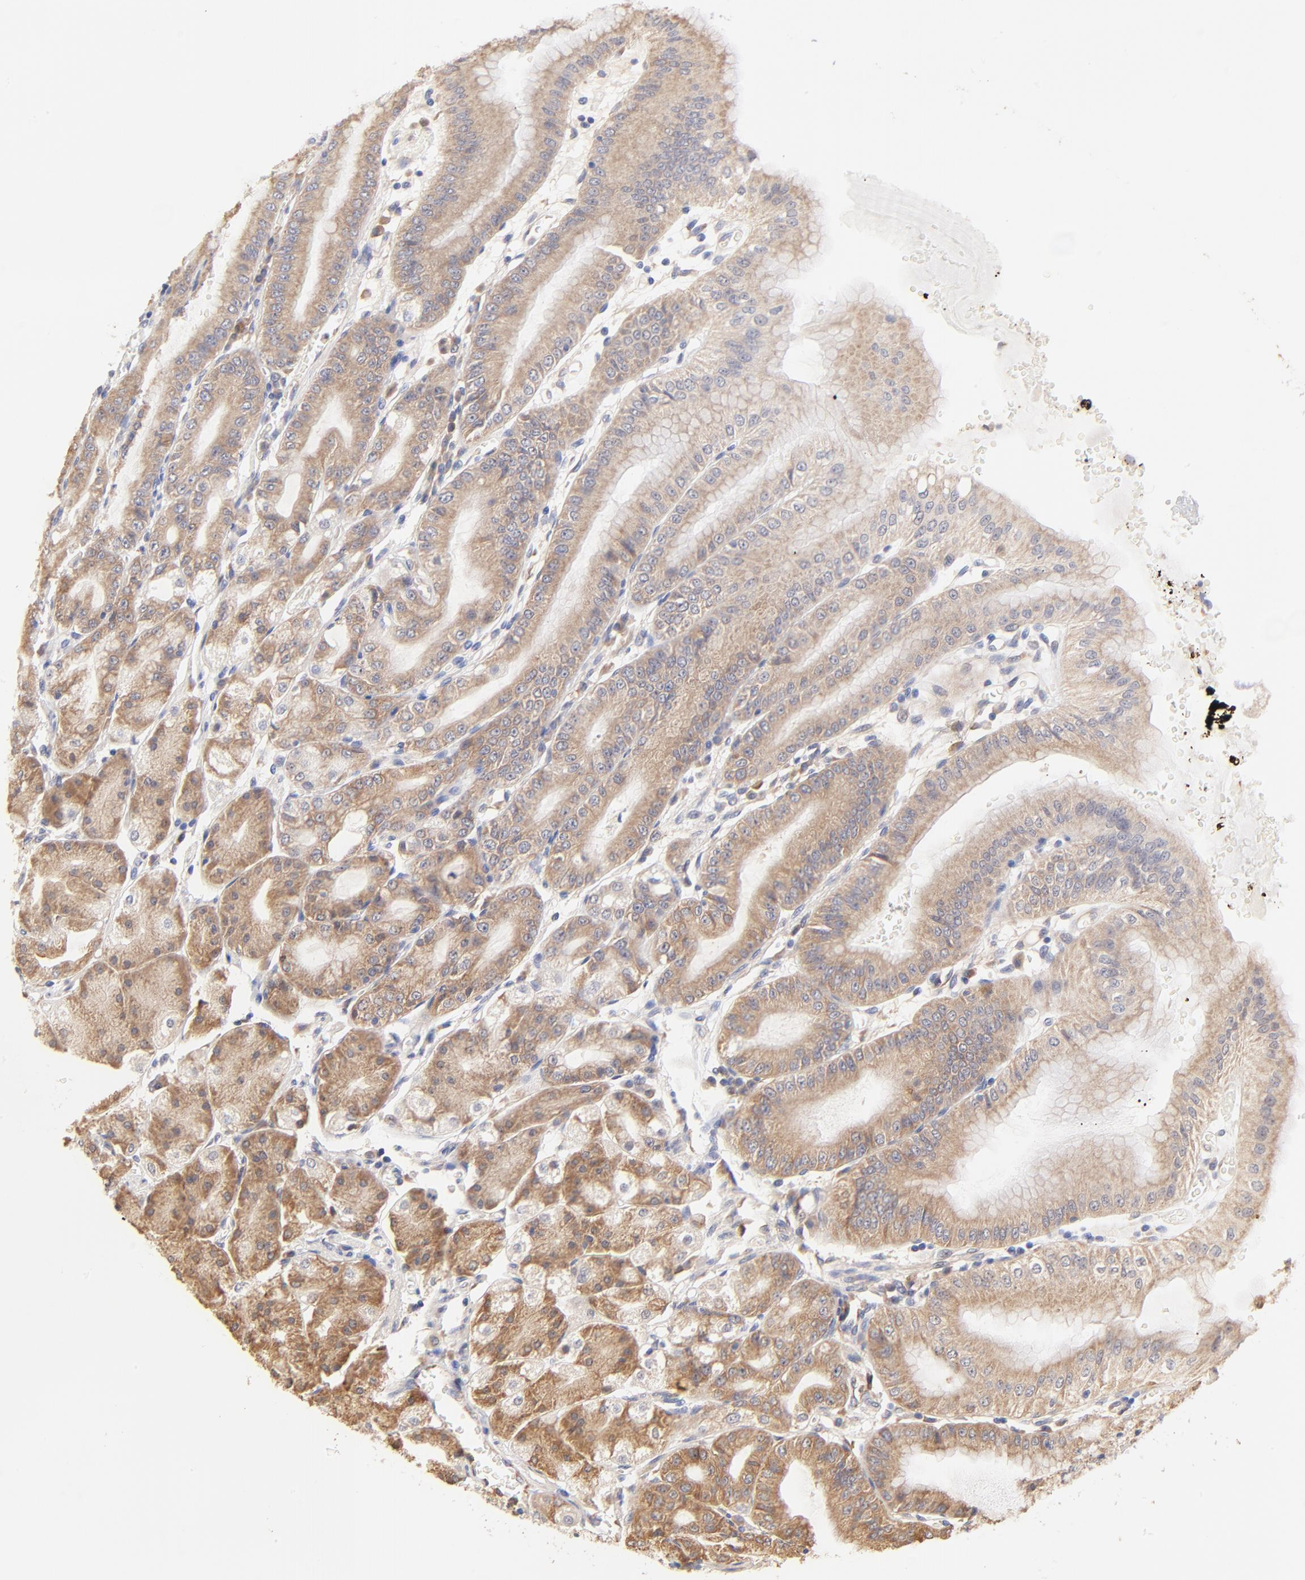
{"staining": {"intensity": "moderate", "quantity": ">75%", "location": "cytoplasmic/membranous"}, "tissue": "stomach", "cell_type": "Glandular cells", "image_type": "normal", "snomed": [{"axis": "morphology", "description": "Normal tissue, NOS"}, {"axis": "topography", "description": "Stomach, lower"}], "caption": "Protein staining displays moderate cytoplasmic/membranous positivity in approximately >75% of glandular cells in normal stomach. (DAB (3,3'-diaminobenzidine) IHC, brown staining for protein, blue staining for nuclei).", "gene": "PTK7", "patient": {"sex": "male", "age": 71}}